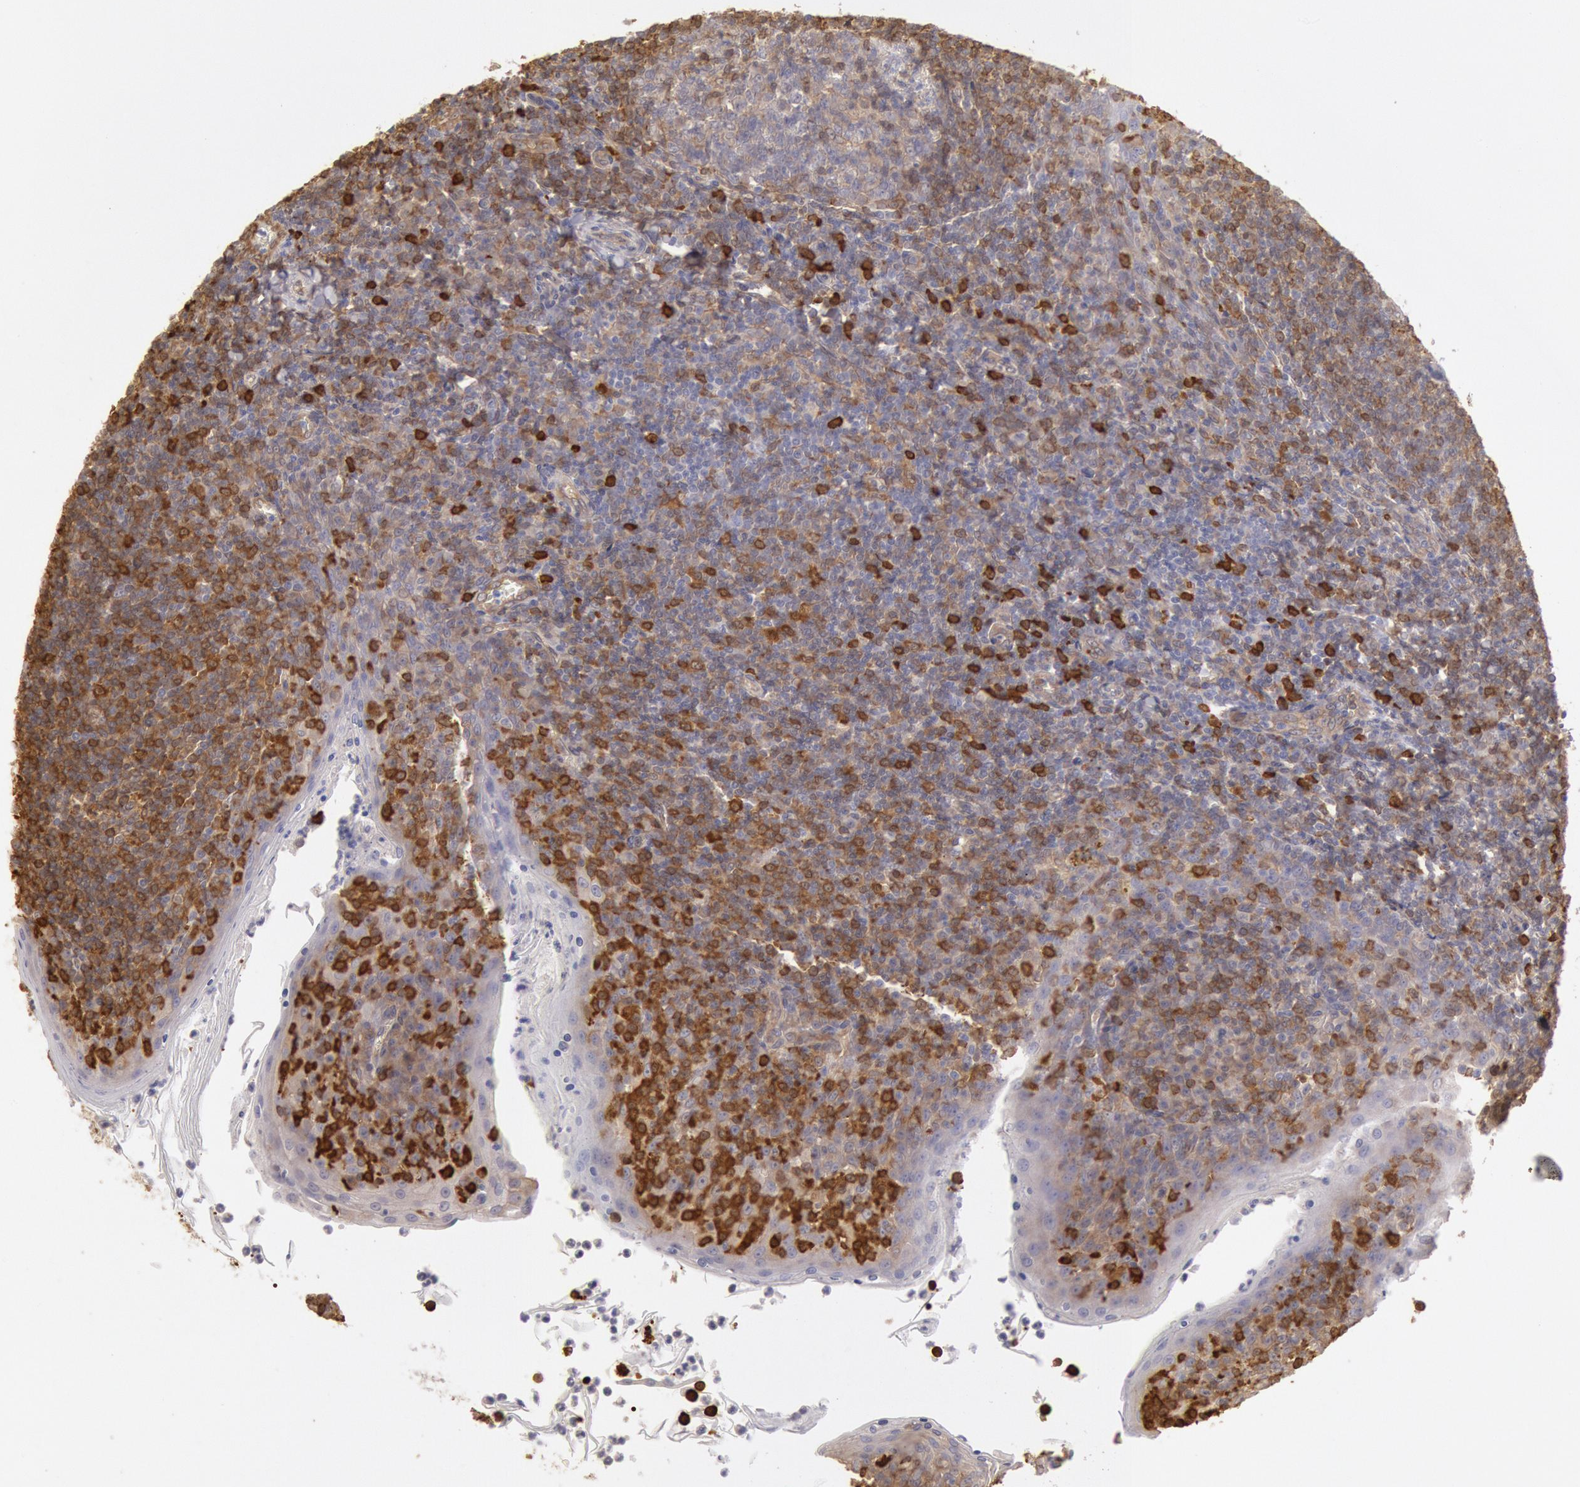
{"staining": {"intensity": "negative", "quantity": "none", "location": "none"}, "tissue": "tonsil", "cell_type": "Germinal center cells", "image_type": "normal", "snomed": [{"axis": "morphology", "description": "Normal tissue, NOS"}, {"axis": "topography", "description": "Tonsil"}], "caption": "Immunohistochemistry of normal tonsil displays no expression in germinal center cells. (Brightfield microscopy of DAB IHC at high magnification).", "gene": "CCDC50", "patient": {"sex": "male", "age": 31}}